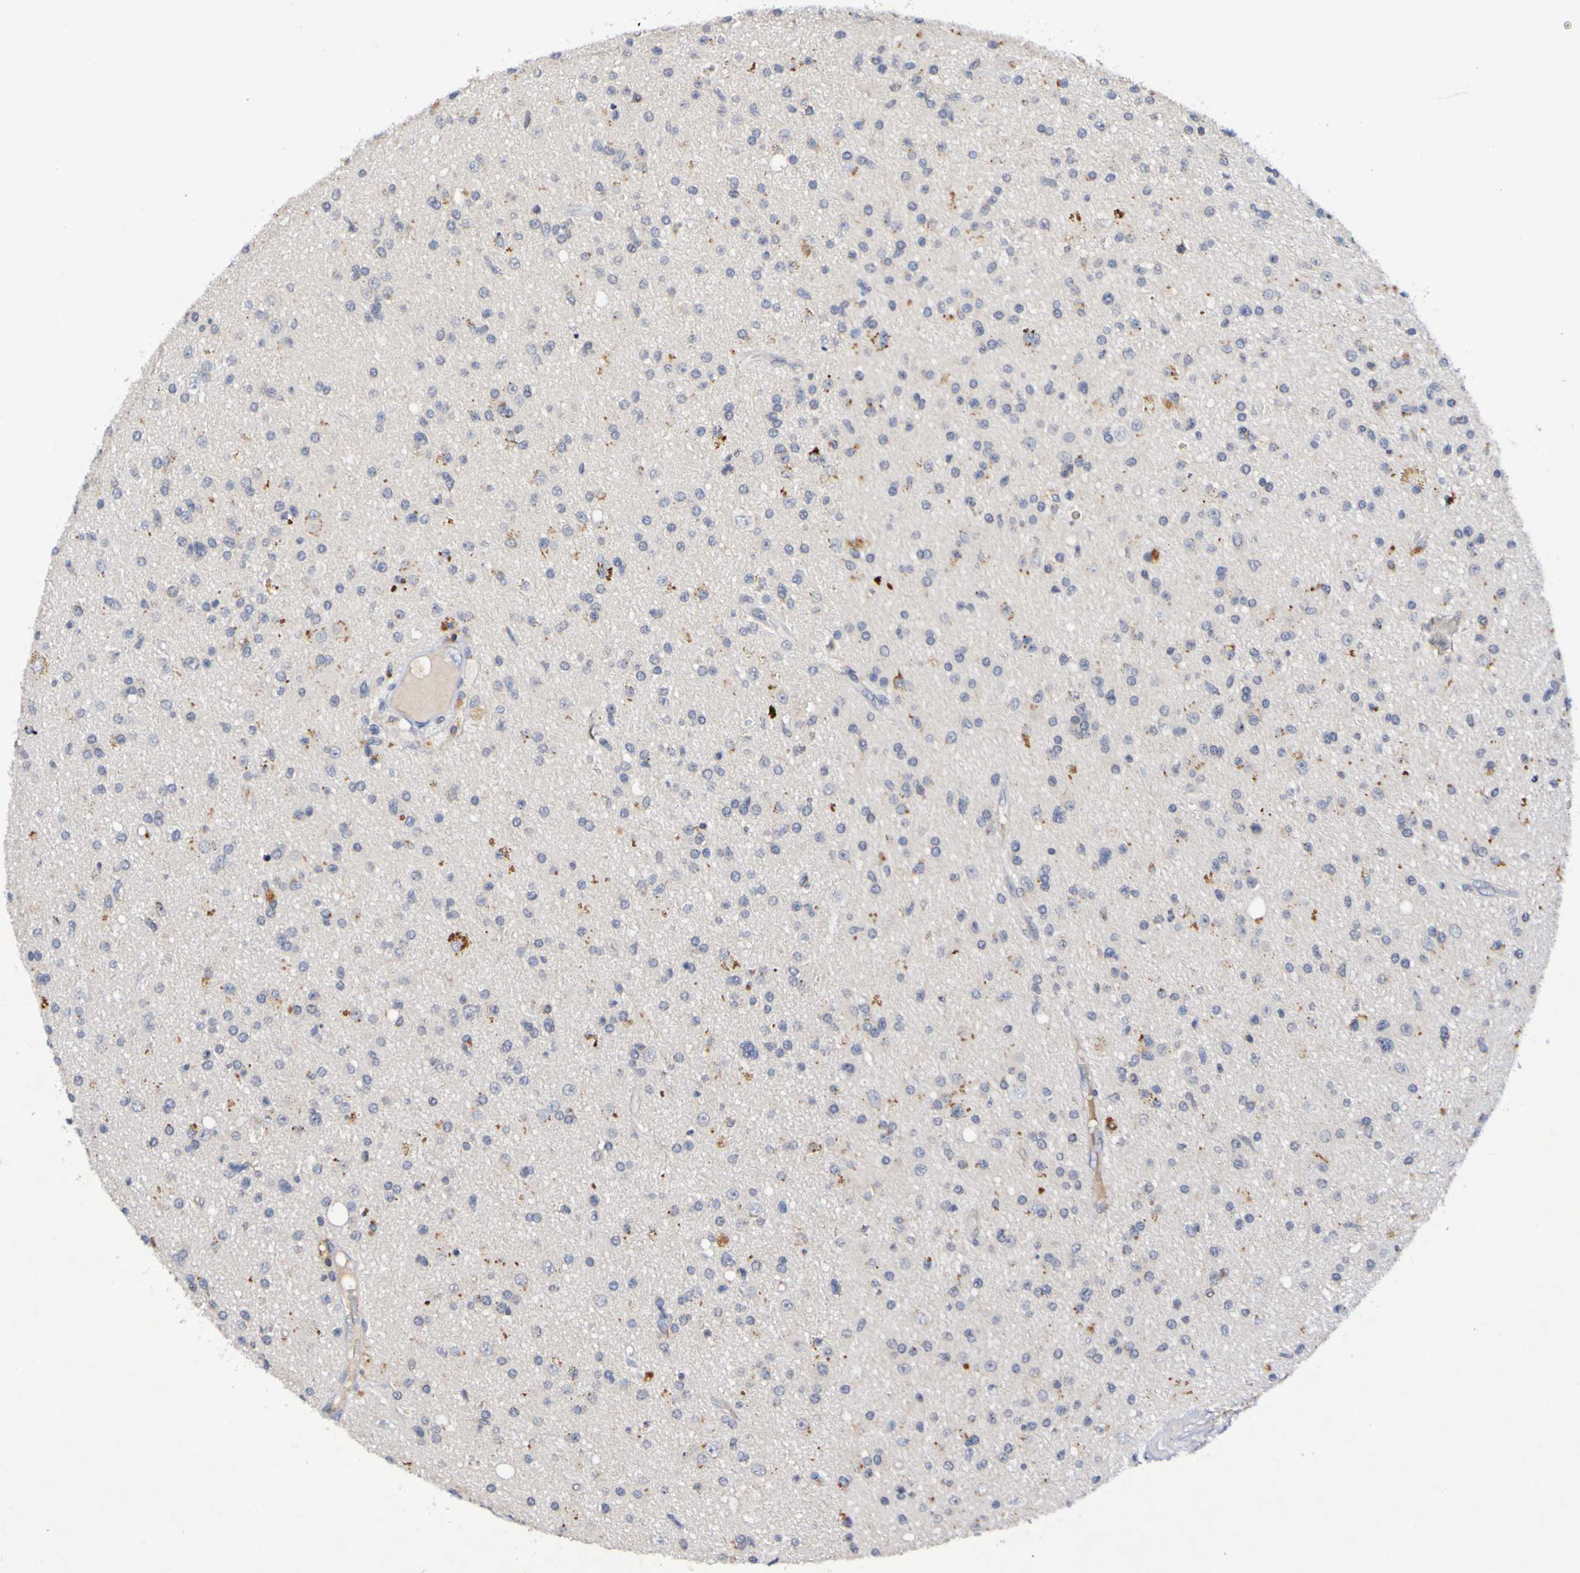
{"staining": {"intensity": "moderate", "quantity": "<25%", "location": "cytoplasmic/membranous"}, "tissue": "glioma", "cell_type": "Tumor cells", "image_type": "cancer", "snomed": [{"axis": "morphology", "description": "Glioma, malignant, High grade"}, {"axis": "topography", "description": "Brain"}], "caption": "IHC of high-grade glioma (malignant) reveals low levels of moderate cytoplasmic/membranous positivity in approximately <25% of tumor cells.", "gene": "PTP4A2", "patient": {"sex": "male", "age": 33}}